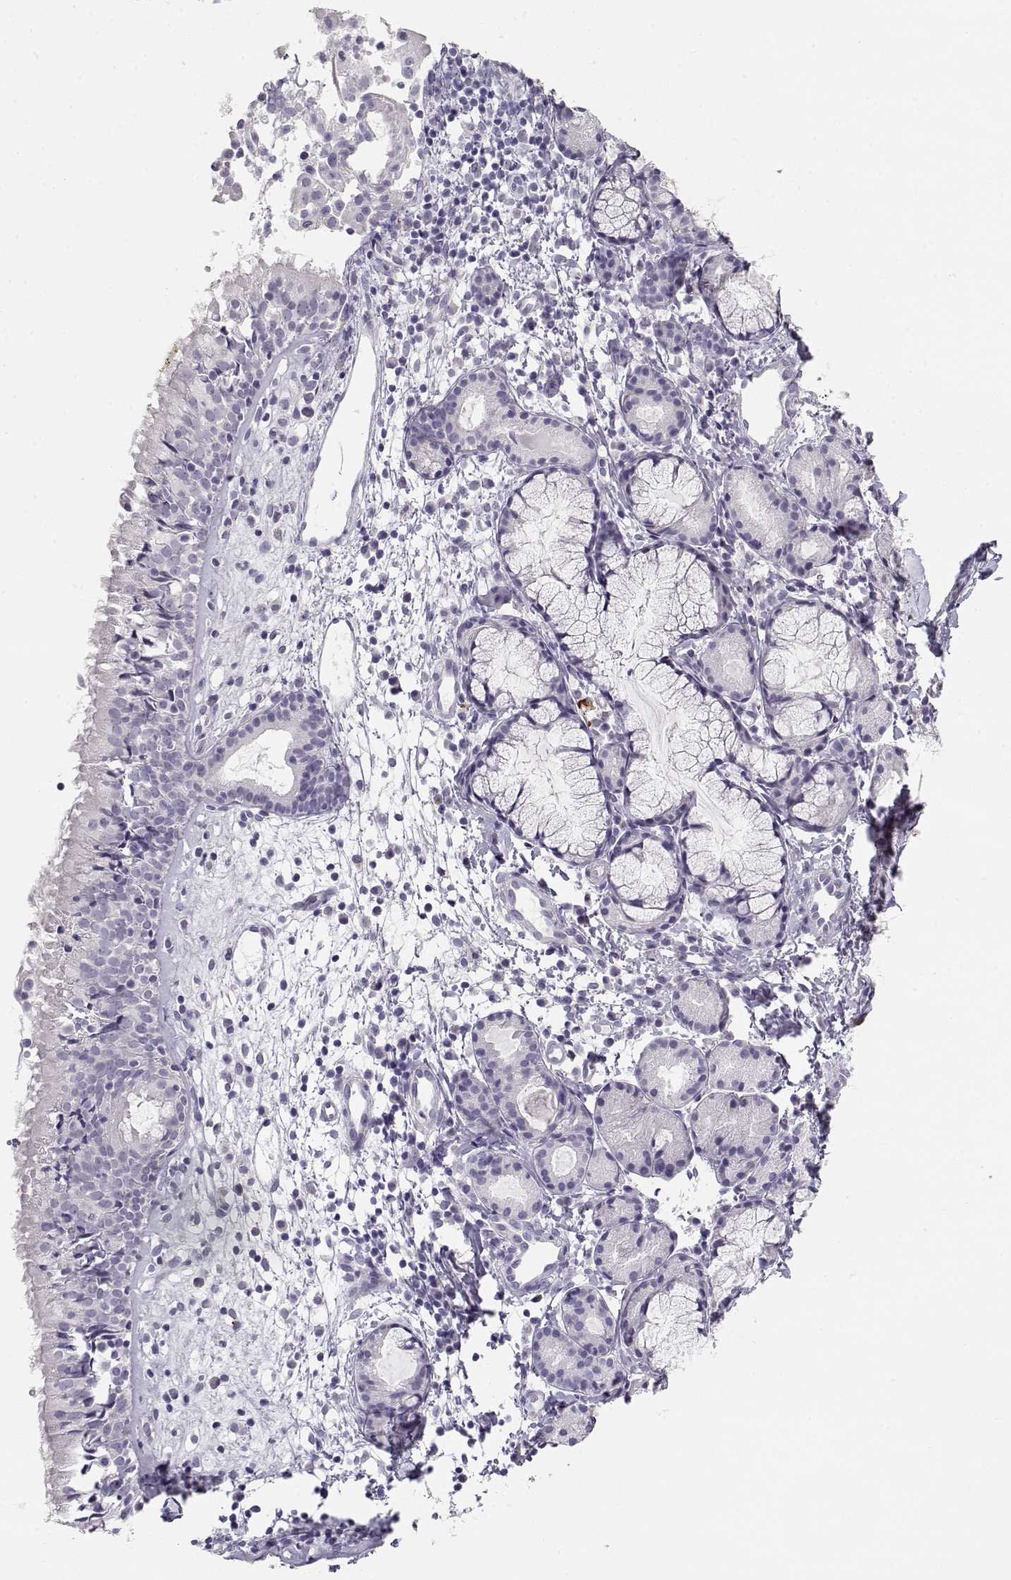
{"staining": {"intensity": "negative", "quantity": "none", "location": "none"}, "tissue": "nasopharynx", "cell_type": "Respiratory epithelial cells", "image_type": "normal", "snomed": [{"axis": "morphology", "description": "Normal tissue, NOS"}, {"axis": "topography", "description": "Nasopharynx"}], "caption": "This is an immunohistochemistry (IHC) histopathology image of unremarkable nasopharynx. There is no expression in respiratory epithelial cells.", "gene": "NUTM1", "patient": {"sex": "male", "age": 9}}